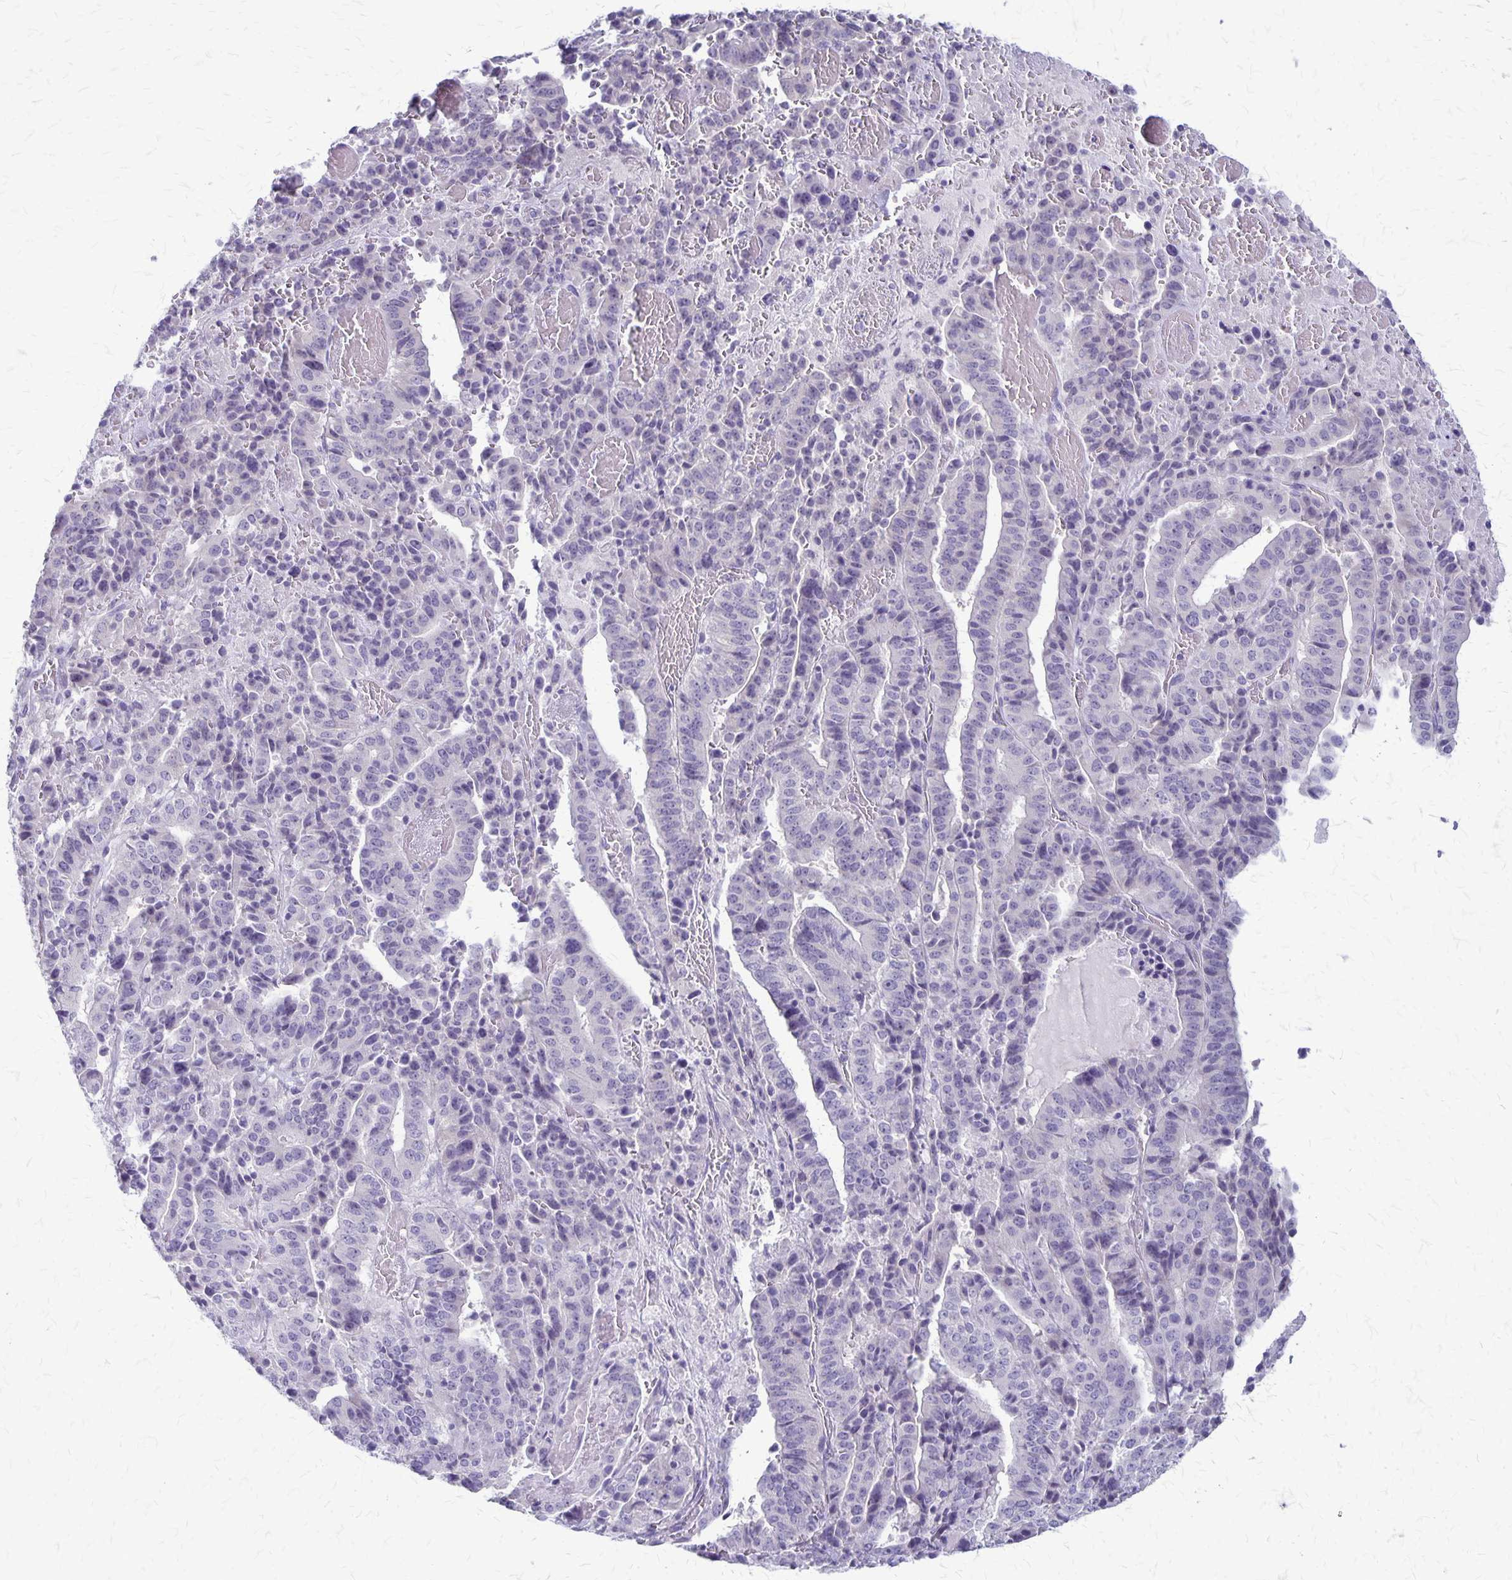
{"staining": {"intensity": "negative", "quantity": "none", "location": "none"}, "tissue": "stomach cancer", "cell_type": "Tumor cells", "image_type": "cancer", "snomed": [{"axis": "morphology", "description": "Adenocarcinoma, NOS"}, {"axis": "topography", "description": "Stomach"}], "caption": "A micrograph of adenocarcinoma (stomach) stained for a protein shows no brown staining in tumor cells.", "gene": "PLXNB3", "patient": {"sex": "male", "age": 48}}